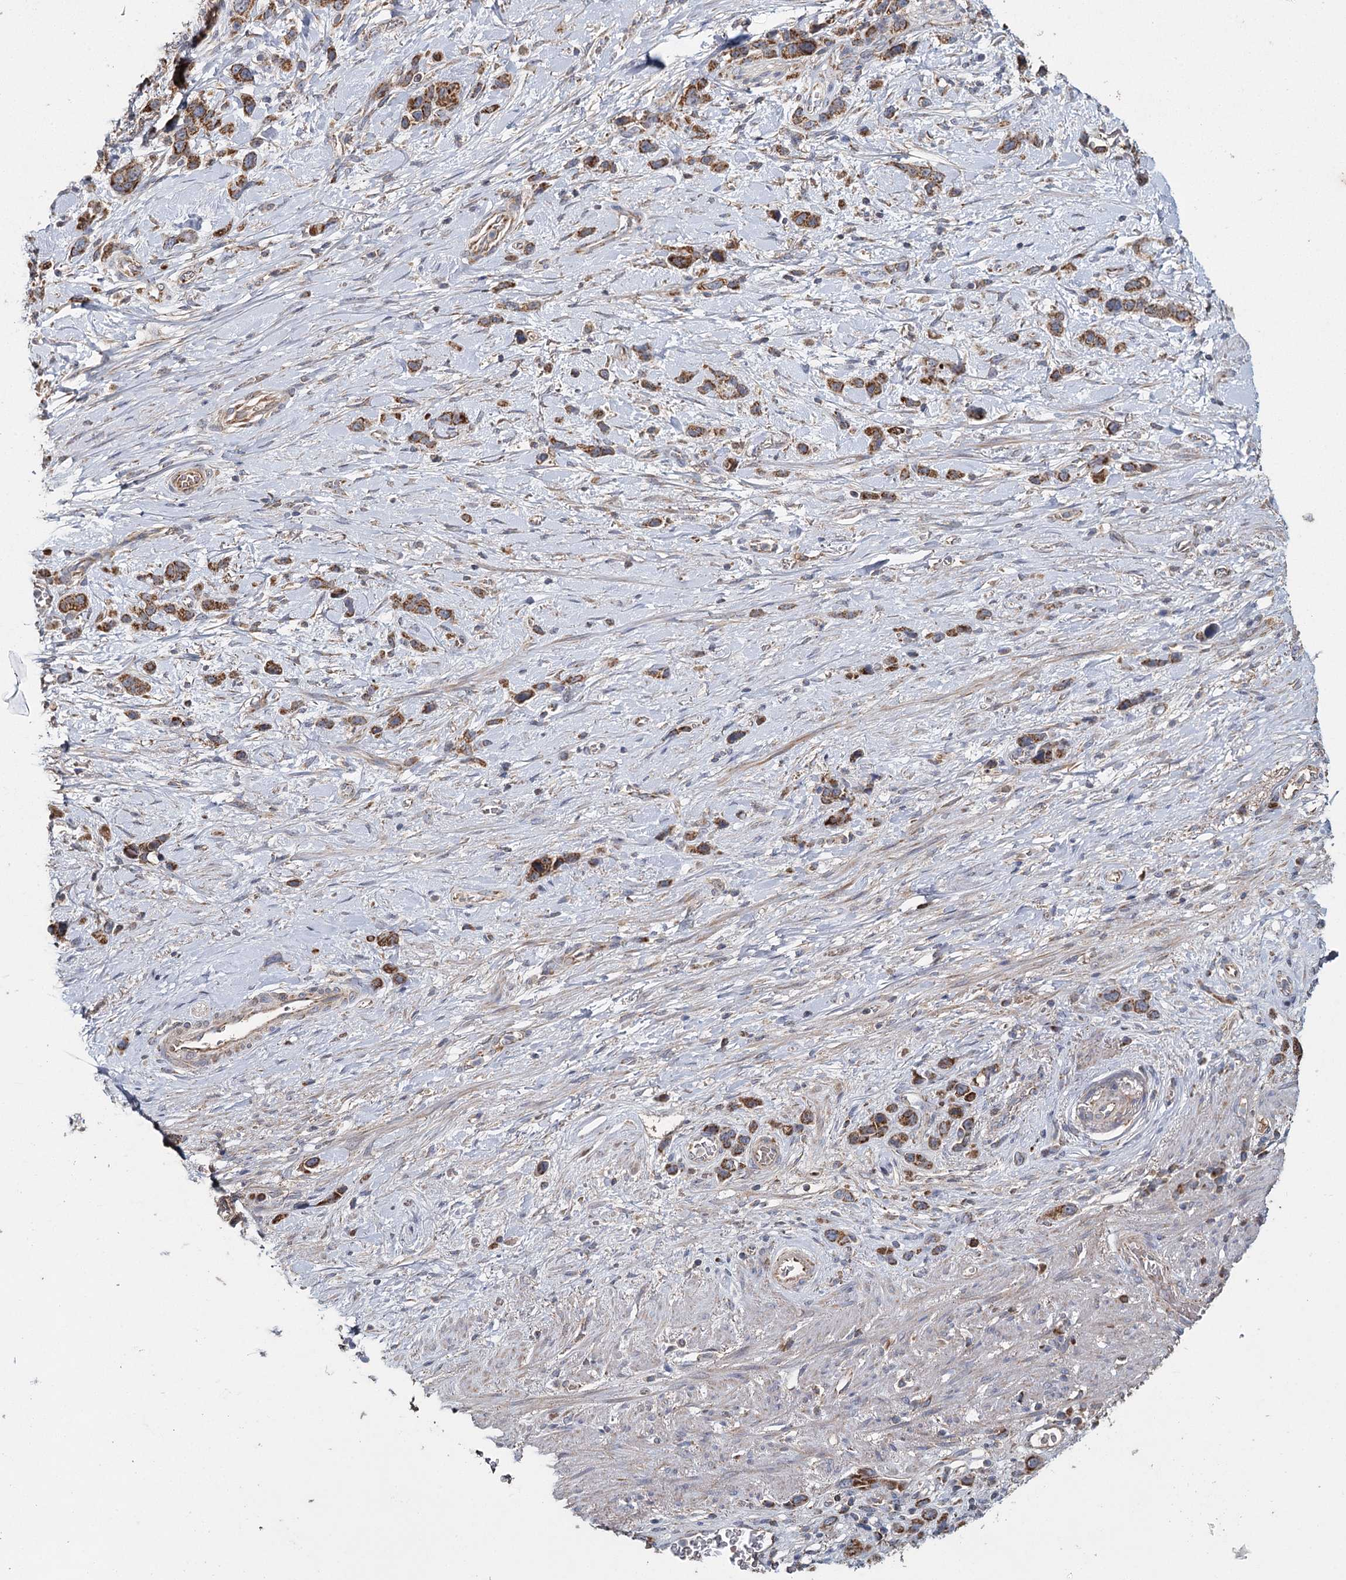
{"staining": {"intensity": "strong", "quantity": ">75%", "location": "cytoplasmic/membranous"}, "tissue": "stomach cancer", "cell_type": "Tumor cells", "image_type": "cancer", "snomed": [{"axis": "morphology", "description": "Adenocarcinoma, NOS"}, {"axis": "morphology", "description": "Adenocarcinoma, High grade"}, {"axis": "topography", "description": "Stomach, upper"}, {"axis": "topography", "description": "Stomach, lower"}], "caption": "An immunohistochemistry photomicrograph of tumor tissue is shown. Protein staining in brown labels strong cytoplasmic/membranous positivity in stomach cancer within tumor cells.", "gene": "MRPL44", "patient": {"sex": "female", "age": 65}}